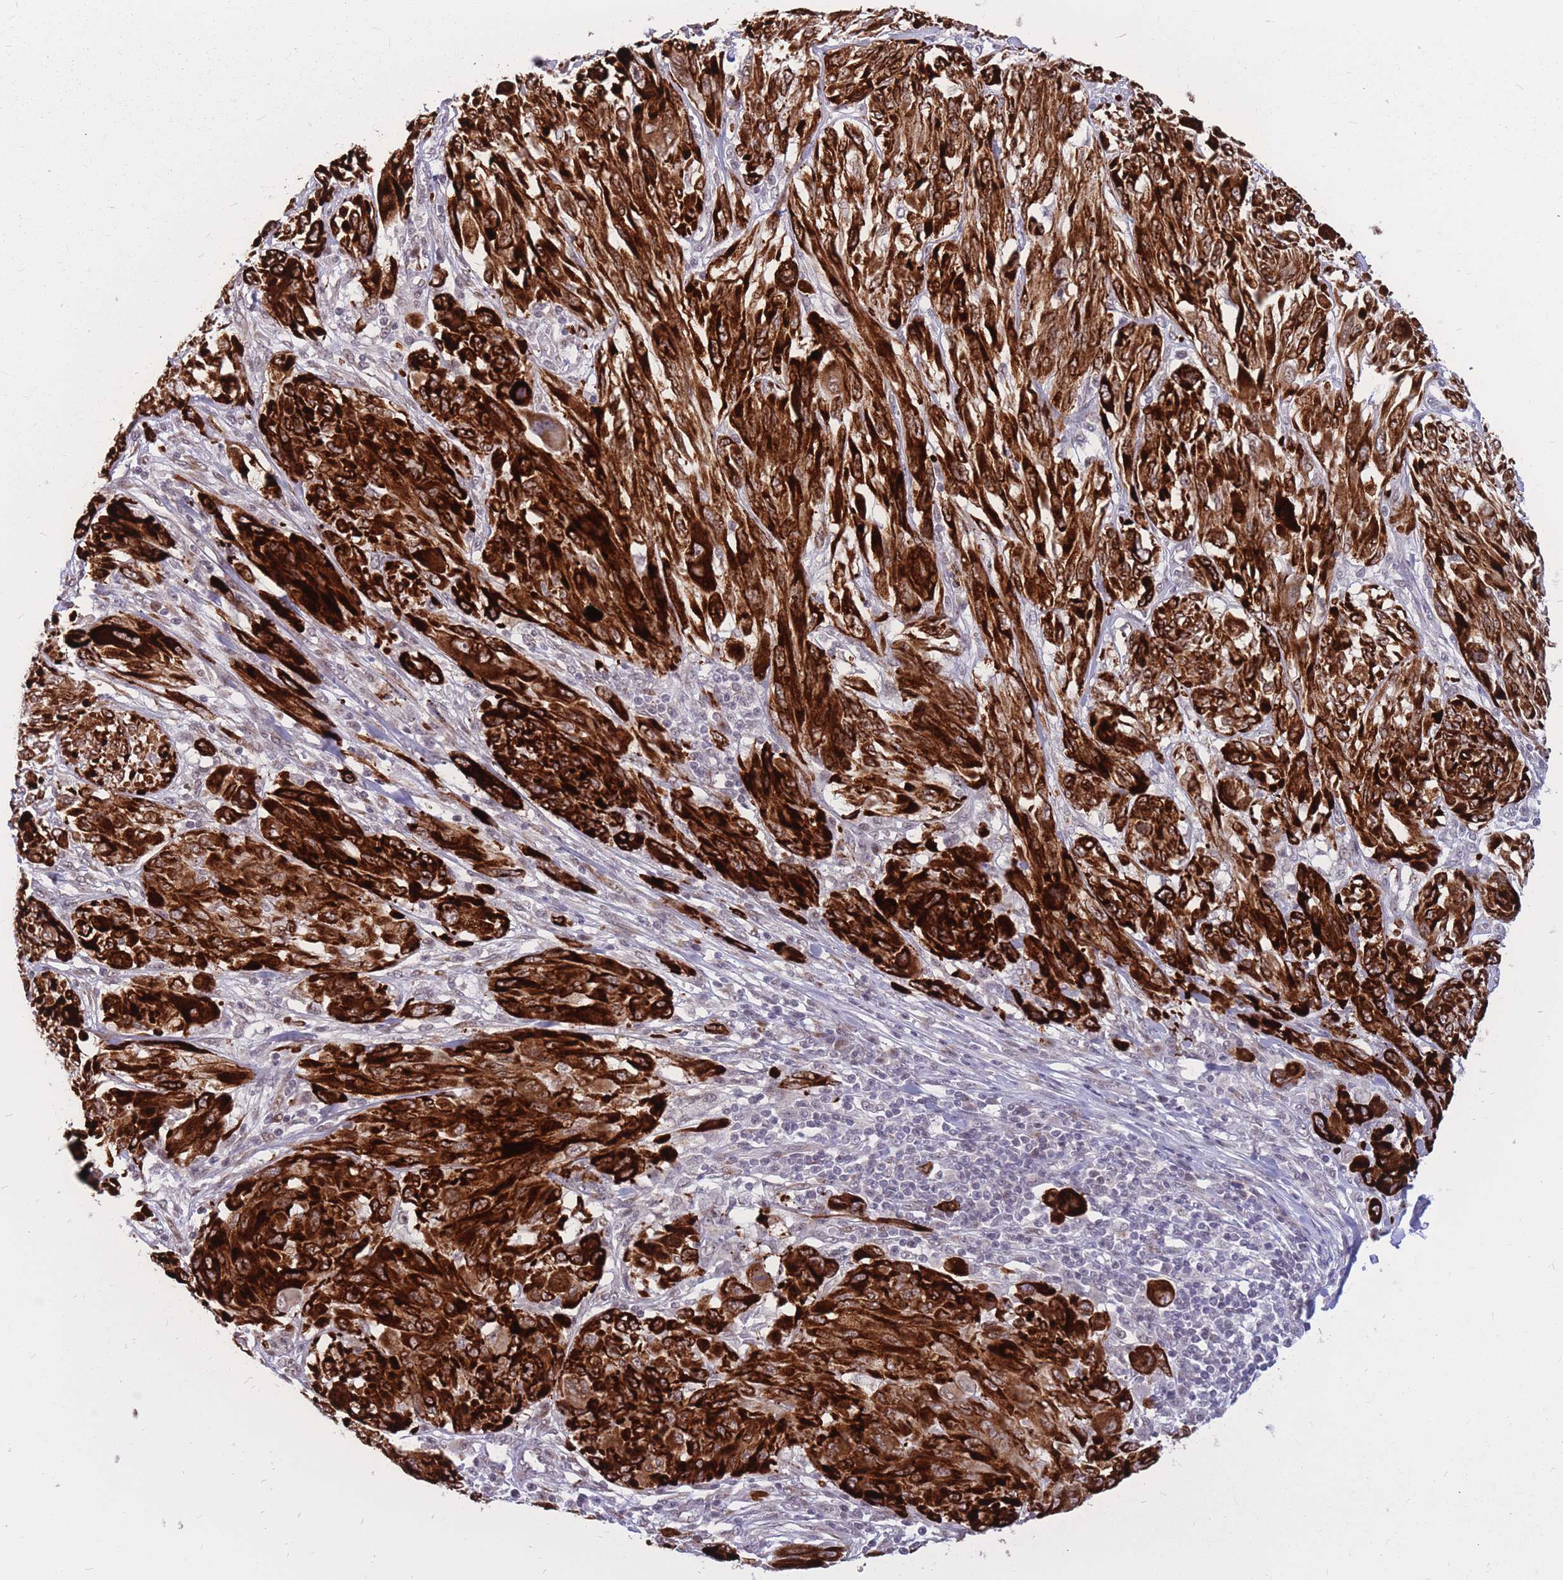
{"staining": {"intensity": "strong", "quantity": ">75%", "location": "cytoplasmic/membranous,nuclear"}, "tissue": "melanoma", "cell_type": "Tumor cells", "image_type": "cancer", "snomed": [{"axis": "morphology", "description": "Malignant melanoma, NOS"}, {"axis": "topography", "description": "Skin"}], "caption": "Immunohistochemical staining of malignant melanoma reveals high levels of strong cytoplasmic/membranous and nuclear protein staining in about >75% of tumor cells.", "gene": "ADD2", "patient": {"sex": "female", "age": 91}}